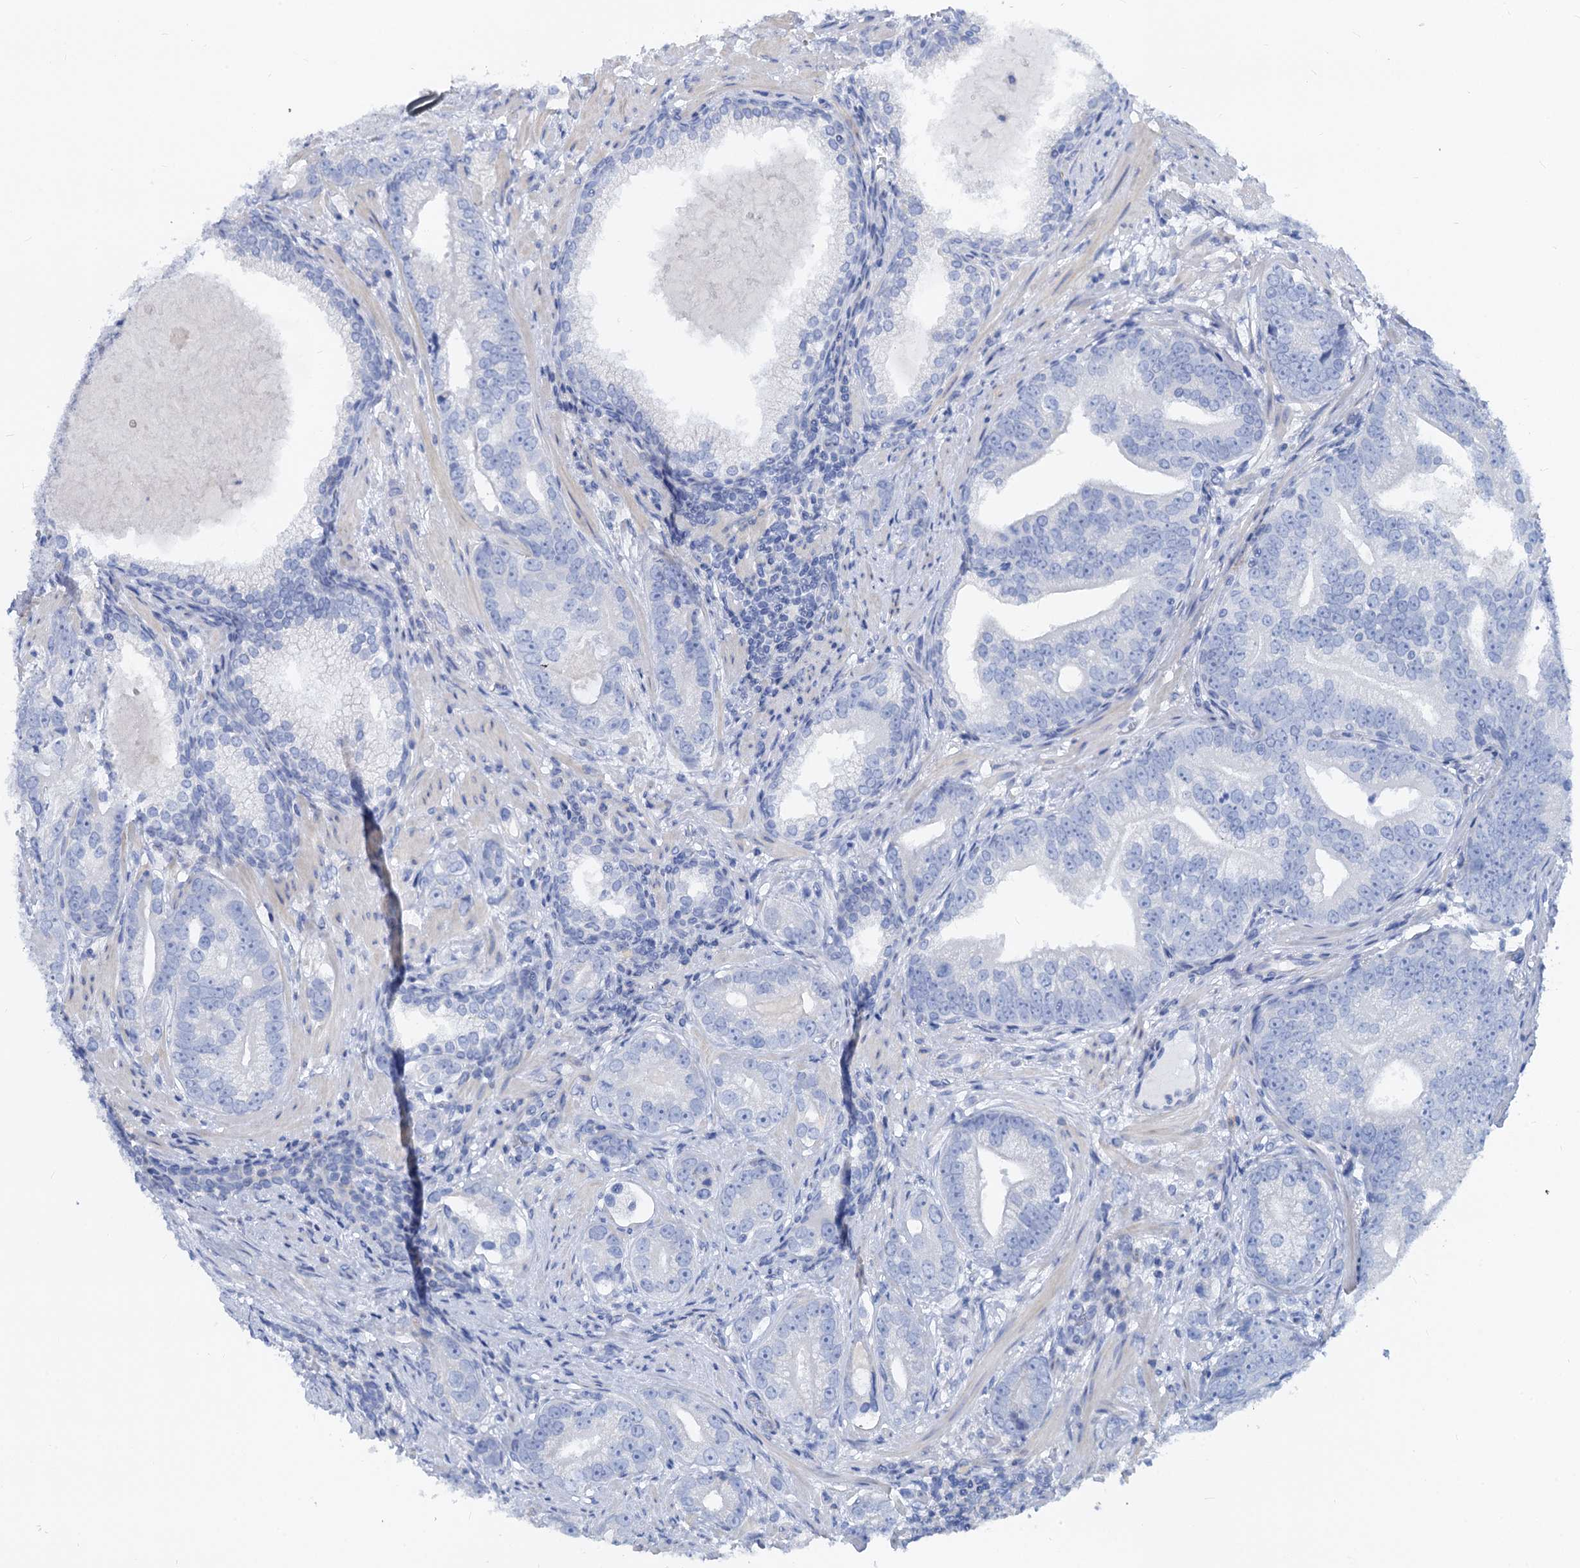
{"staining": {"intensity": "negative", "quantity": "none", "location": "none"}, "tissue": "prostate cancer", "cell_type": "Tumor cells", "image_type": "cancer", "snomed": [{"axis": "morphology", "description": "Adenocarcinoma, High grade"}, {"axis": "topography", "description": "Prostate"}], "caption": "Immunohistochemistry of adenocarcinoma (high-grade) (prostate) exhibits no staining in tumor cells. The staining was performed using DAB (3,3'-diaminobenzidine) to visualize the protein expression in brown, while the nuclei were stained in blue with hematoxylin (Magnification: 20x).", "gene": "RBP3", "patient": {"sex": "male", "age": 75}}